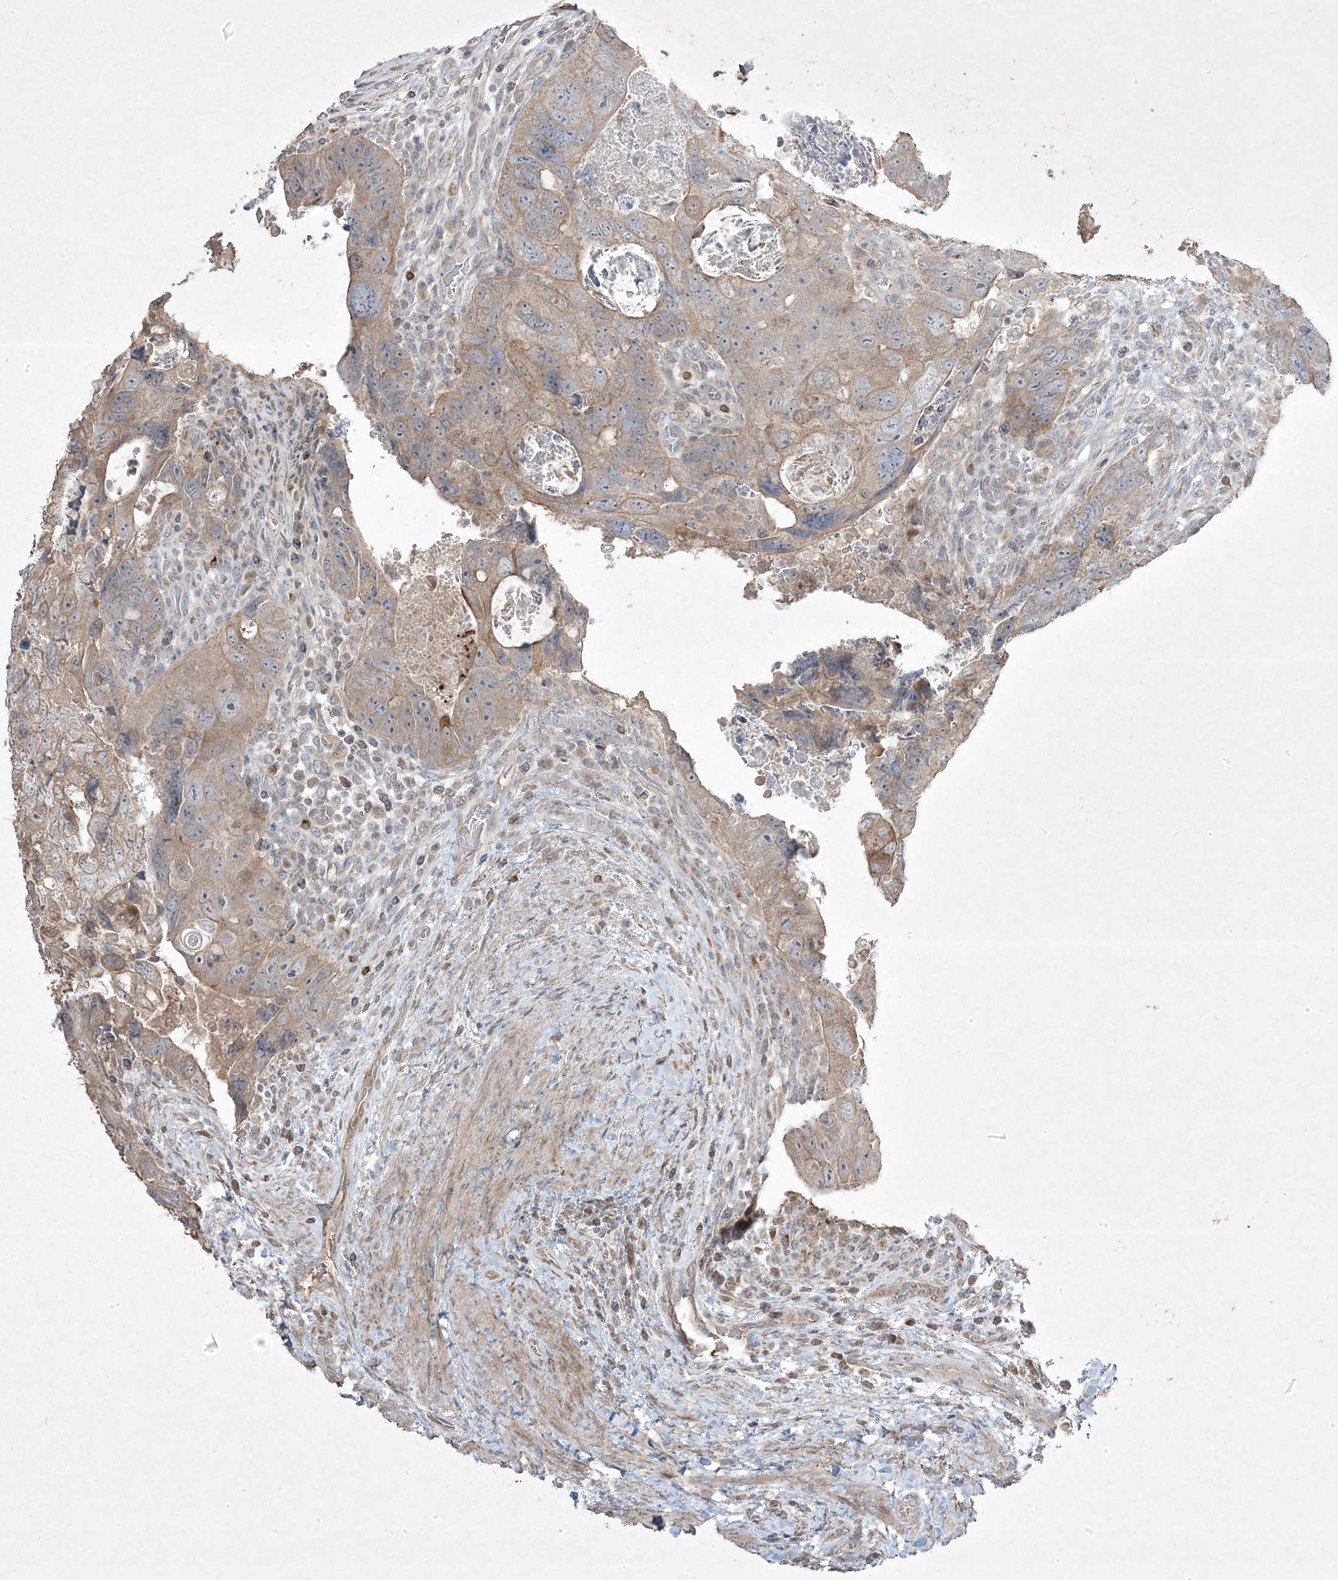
{"staining": {"intensity": "weak", "quantity": ">75%", "location": "cytoplasmic/membranous"}, "tissue": "colorectal cancer", "cell_type": "Tumor cells", "image_type": "cancer", "snomed": [{"axis": "morphology", "description": "Adenocarcinoma, NOS"}, {"axis": "topography", "description": "Rectum"}], "caption": "This photomicrograph reveals immunohistochemistry staining of colorectal cancer (adenocarcinoma), with low weak cytoplasmic/membranous staining in about >75% of tumor cells.", "gene": "RGL4", "patient": {"sex": "male", "age": 59}}